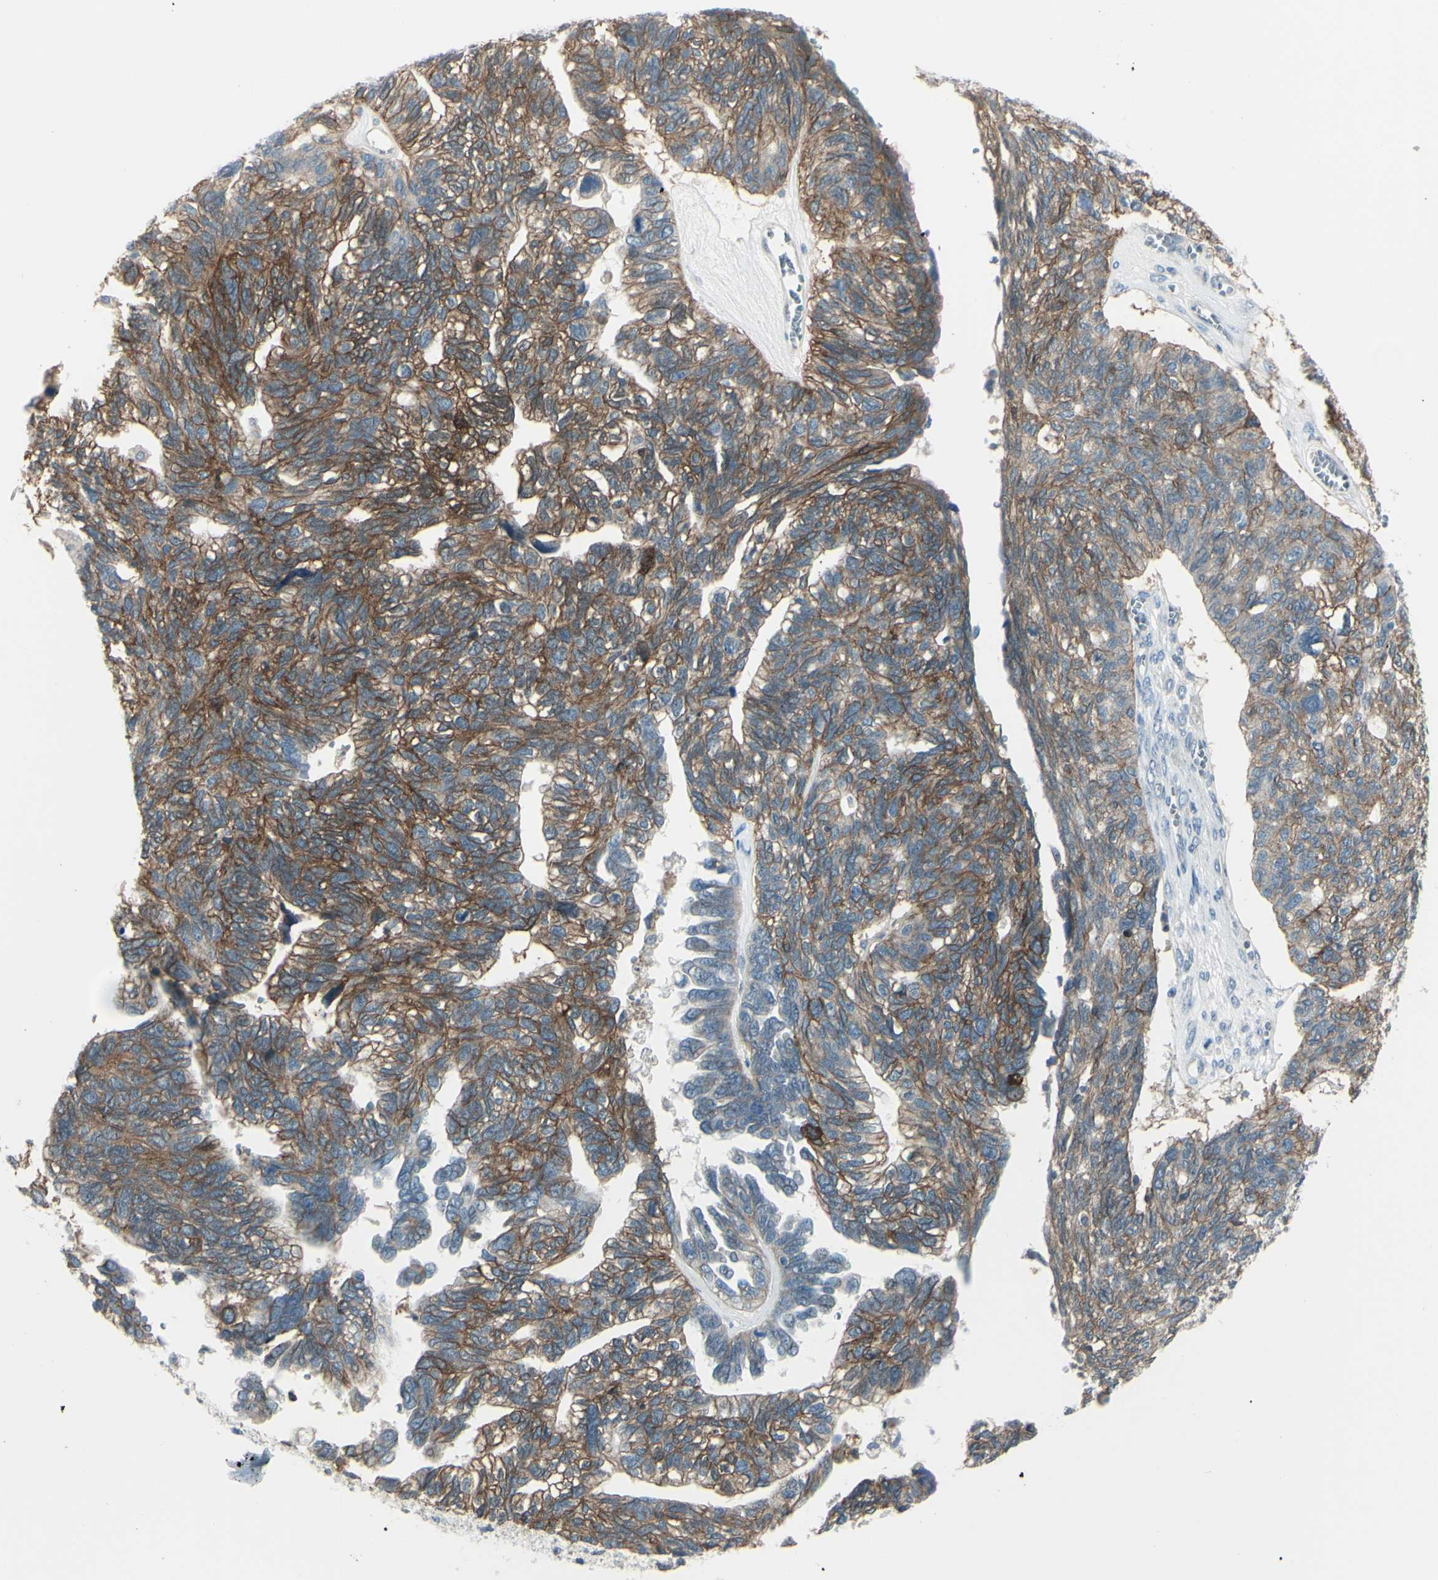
{"staining": {"intensity": "strong", "quantity": ">75%", "location": "cytoplasmic/membranous"}, "tissue": "ovarian cancer", "cell_type": "Tumor cells", "image_type": "cancer", "snomed": [{"axis": "morphology", "description": "Cystadenocarcinoma, serous, NOS"}, {"axis": "topography", "description": "Ovary"}], "caption": "IHC photomicrograph of neoplastic tissue: human ovarian cancer (serous cystadenocarcinoma) stained using immunohistochemistry displays high levels of strong protein expression localized specifically in the cytoplasmic/membranous of tumor cells, appearing as a cytoplasmic/membranous brown color.", "gene": "LRRK1", "patient": {"sex": "female", "age": 79}}